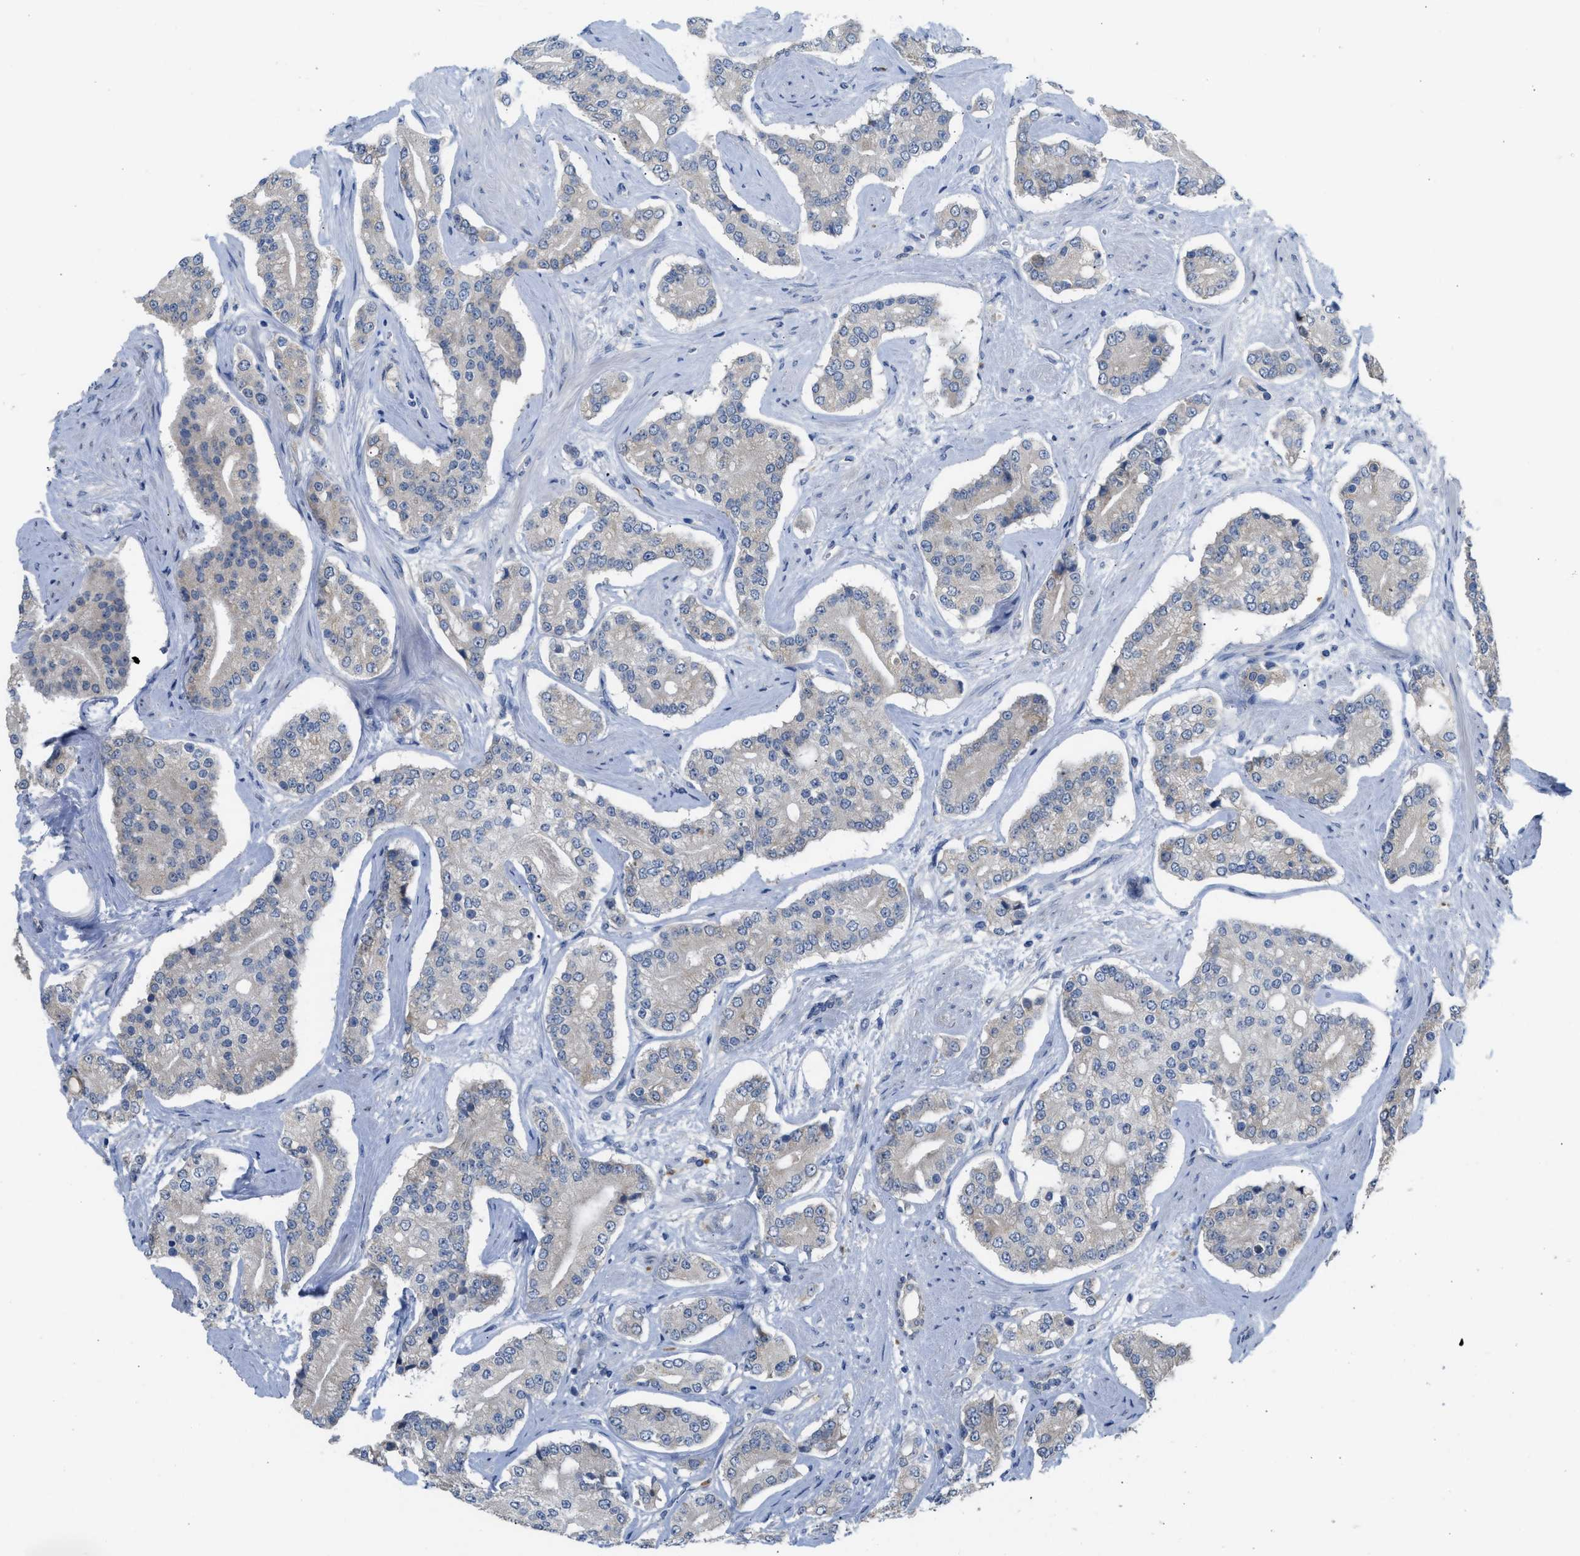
{"staining": {"intensity": "negative", "quantity": "none", "location": "none"}, "tissue": "prostate cancer", "cell_type": "Tumor cells", "image_type": "cancer", "snomed": [{"axis": "morphology", "description": "Adenocarcinoma, High grade"}, {"axis": "topography", "description": "Prostate"}], "caption": "High magnification brightfield microscopy of prostate cancer stained with DAB (3,3'-diaminobenzidine) (brown) and counterstained with hematoxylin (blue): tumor cells show no significant expression.", "gene": "RHBDF2", "patient": {"sex": "male", "age": 71}}